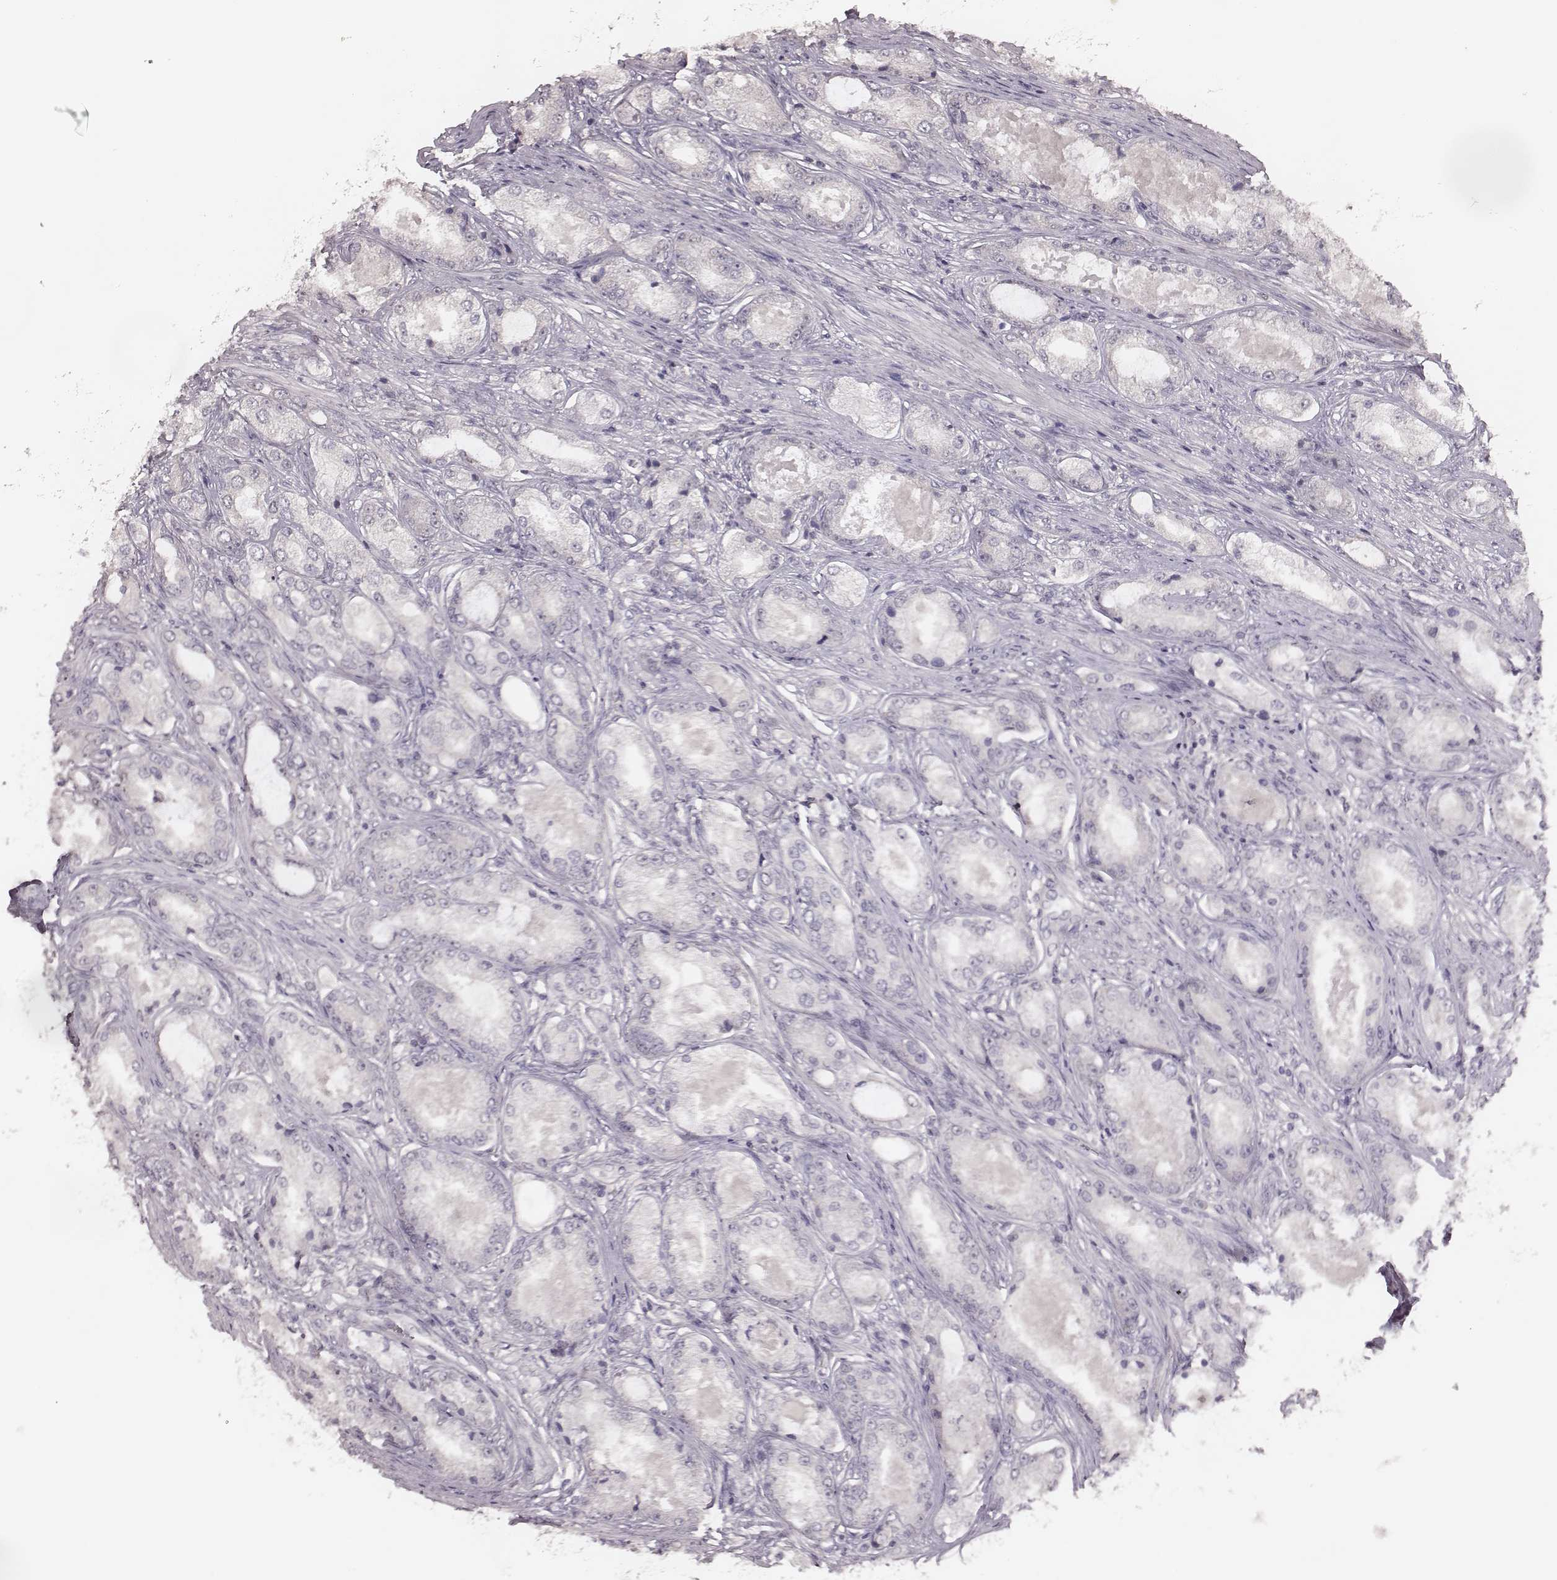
{"staining": {"intensity": "negative", "quantity": "none", "location": "none"}, "tissue": "prostate cancer", "cell_type": "Tumor cells", "image_type": "cancer", "snomed": [{"axis": "morphology", "description": "Adenocarcinoma, Low grade"}, {"axis": "topography", "description": "Prostate"}], "caption": "Immunohistochemistry (IHC) photomicrograph of prostate cancer stained for a protein (brown), which displays no staining in tumor cells.", "gene": "LY6K", "patient": {"sex": "male", "age": 68}}